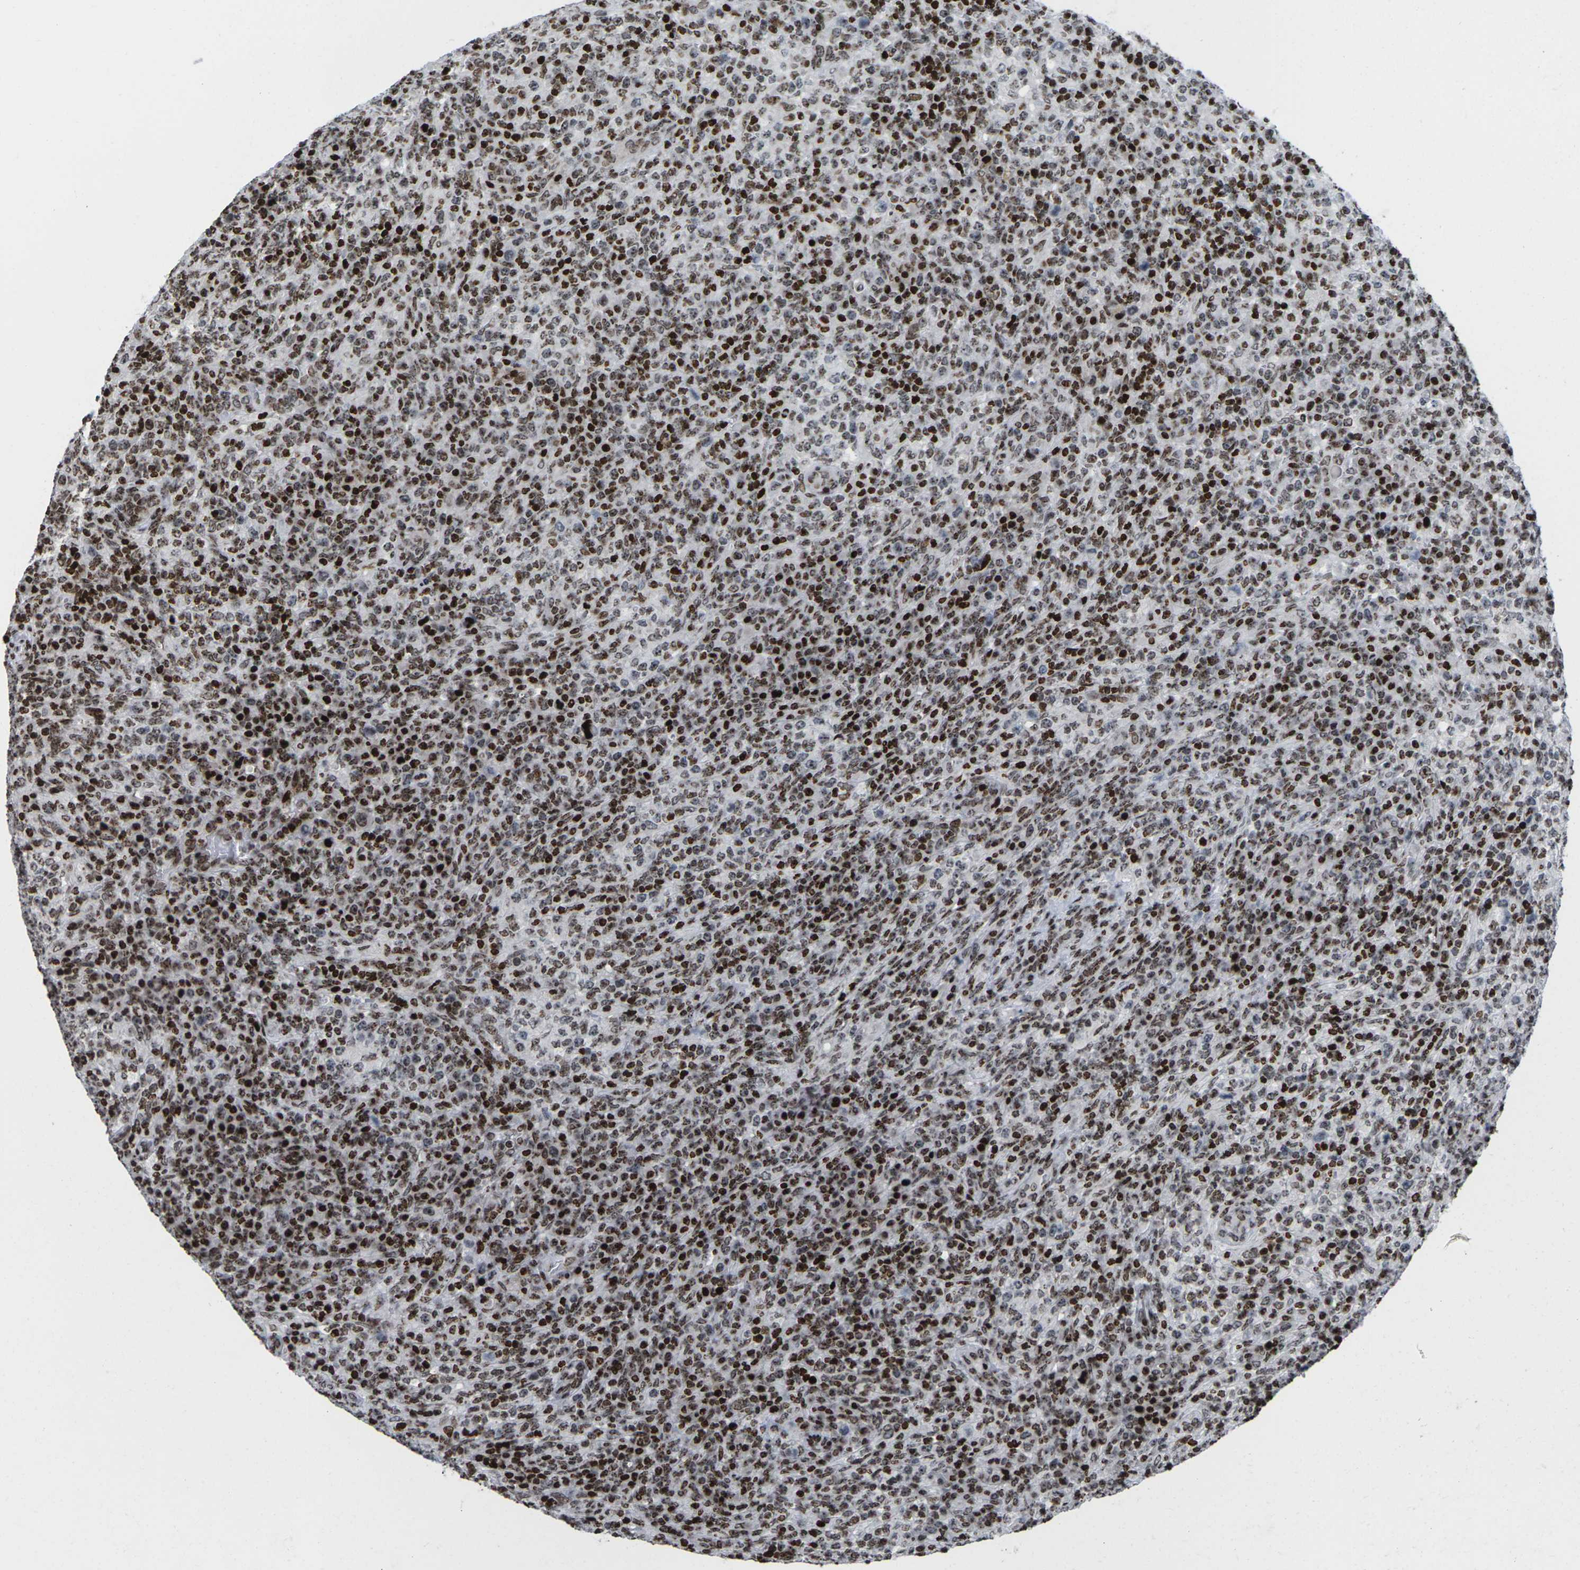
{"staining": {"intensity": "moderate", "quantity": ">75%", "location": "nuclear"}, "tissue": "lymphoma", "cell_type": "Tumor cells", "image_type": "cancer", "snomed": [{"axis": "morphology", "description": "Malignant lymphoma, non-Hodgkin's type, High grade"}, {"axis": "topography", "description": "Lymph node"}], "caption": "Immunohistochemical staining of human high-grade malignant lymphoma, non-Hodgkin's type displays moderate nuclear protein positivity in about >75% of tumor cells.", "gene": "H1-4", "patient": {"sex": "female", "age": 76}}